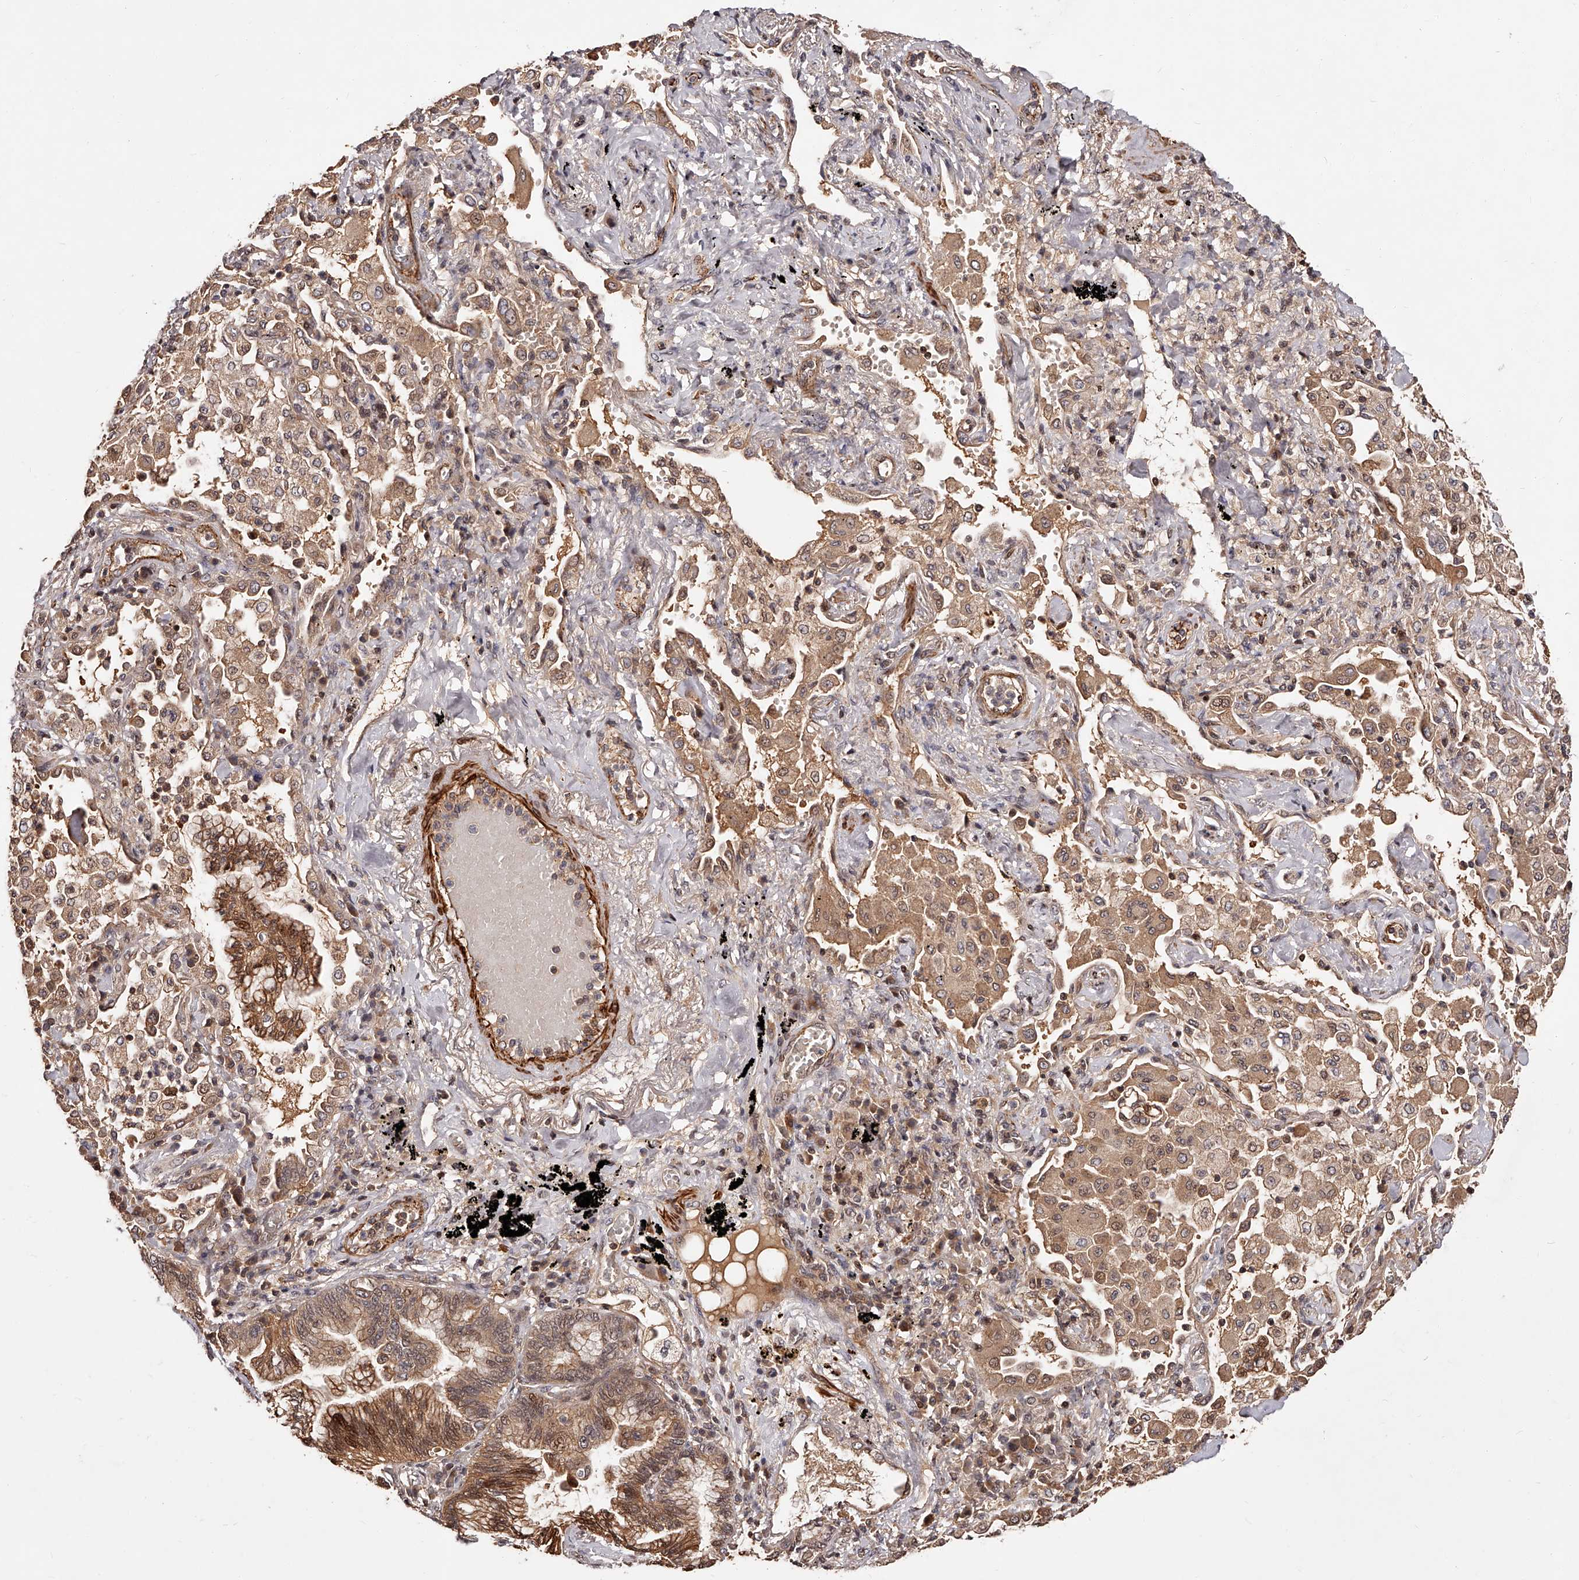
{"staining": {"intensity": "strong", "quantity": ">75%", "location": "cytoplasmic/membranous"}, "tissue": "bronchus", "cell_type": "Respiratory epithelial cells", "image_type": "normal", "snomed": [{"axis": "morphology", "description": "Normal tissue, NOS"}, {"axis": "morphology", "description": "Adenocarcinoma, NOS"}, {"axis": "topography", "description": "Bronchus"}, {"axis": "topography", "description": "Lung"}], "caption": "Brown immunohistochemical staining in normal bronchus shows strong cytoplasmic/membranous positivity in approximately >75% of respiratory epithelial cells. Ihc stains the protein in brown and the nuclei are stained blue.", "gene": "CUL7", "patient": {"sex": "female", "age": 70}}